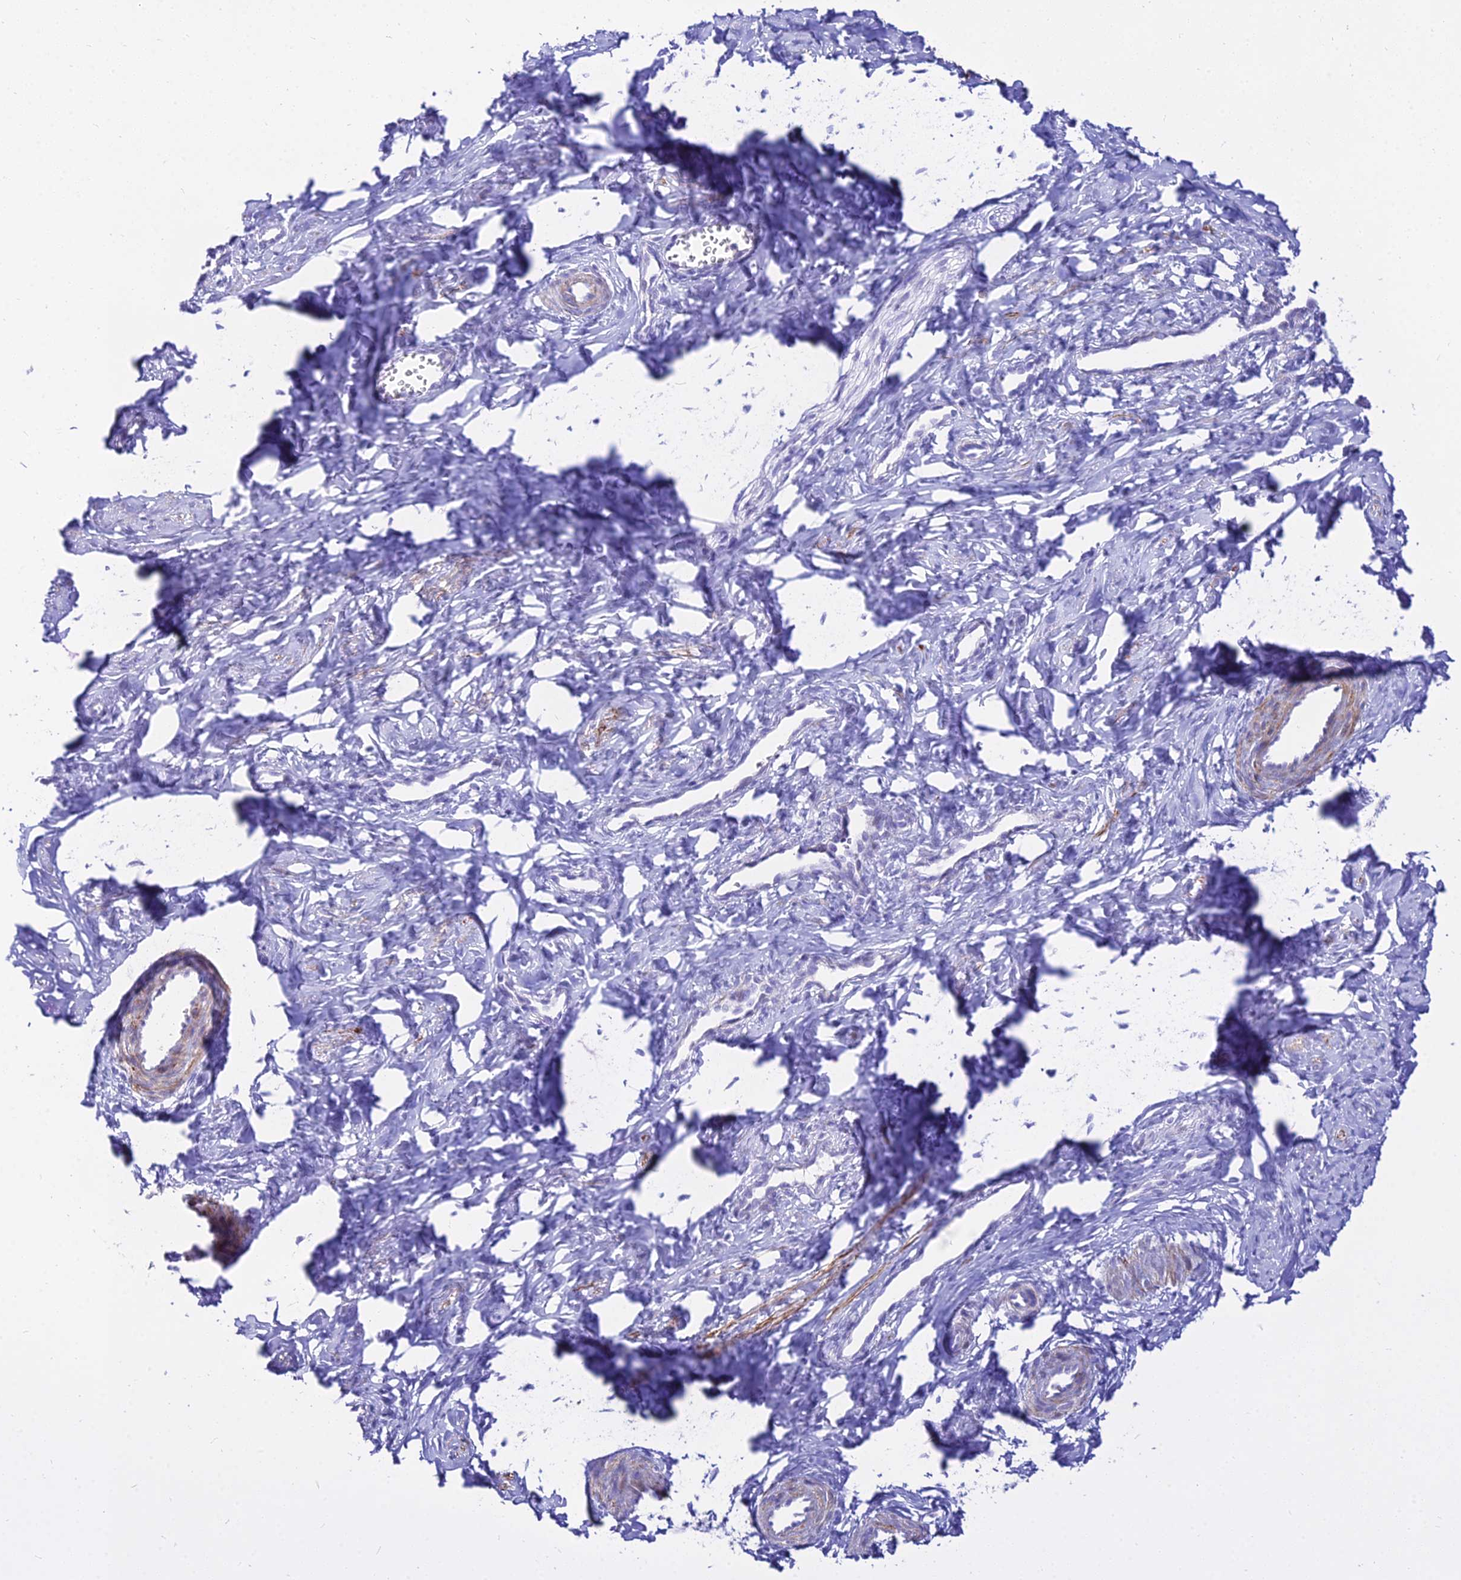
{"staining": {"intensity": "negative", "quantity": "none", "location": "none"}, "tissue": "cervix", "cell_type": "Squamous epithelial cells", "image_type": "normal", "snomed": [{"axis": "morphology", "description": "Normal tissue, NOS"}, {"axis": "topography", "description": "Cervix"}], "caption": "A high-resolution micrograph shows immunohistochemistry (IHC) staining of normal cervix, which reveals no significant expression in squamous epithelial cells. (IHC, brightfield microscopy, high magnification).", "gene": "DLX1", "patient": {"sex": "female", "age": 27}}